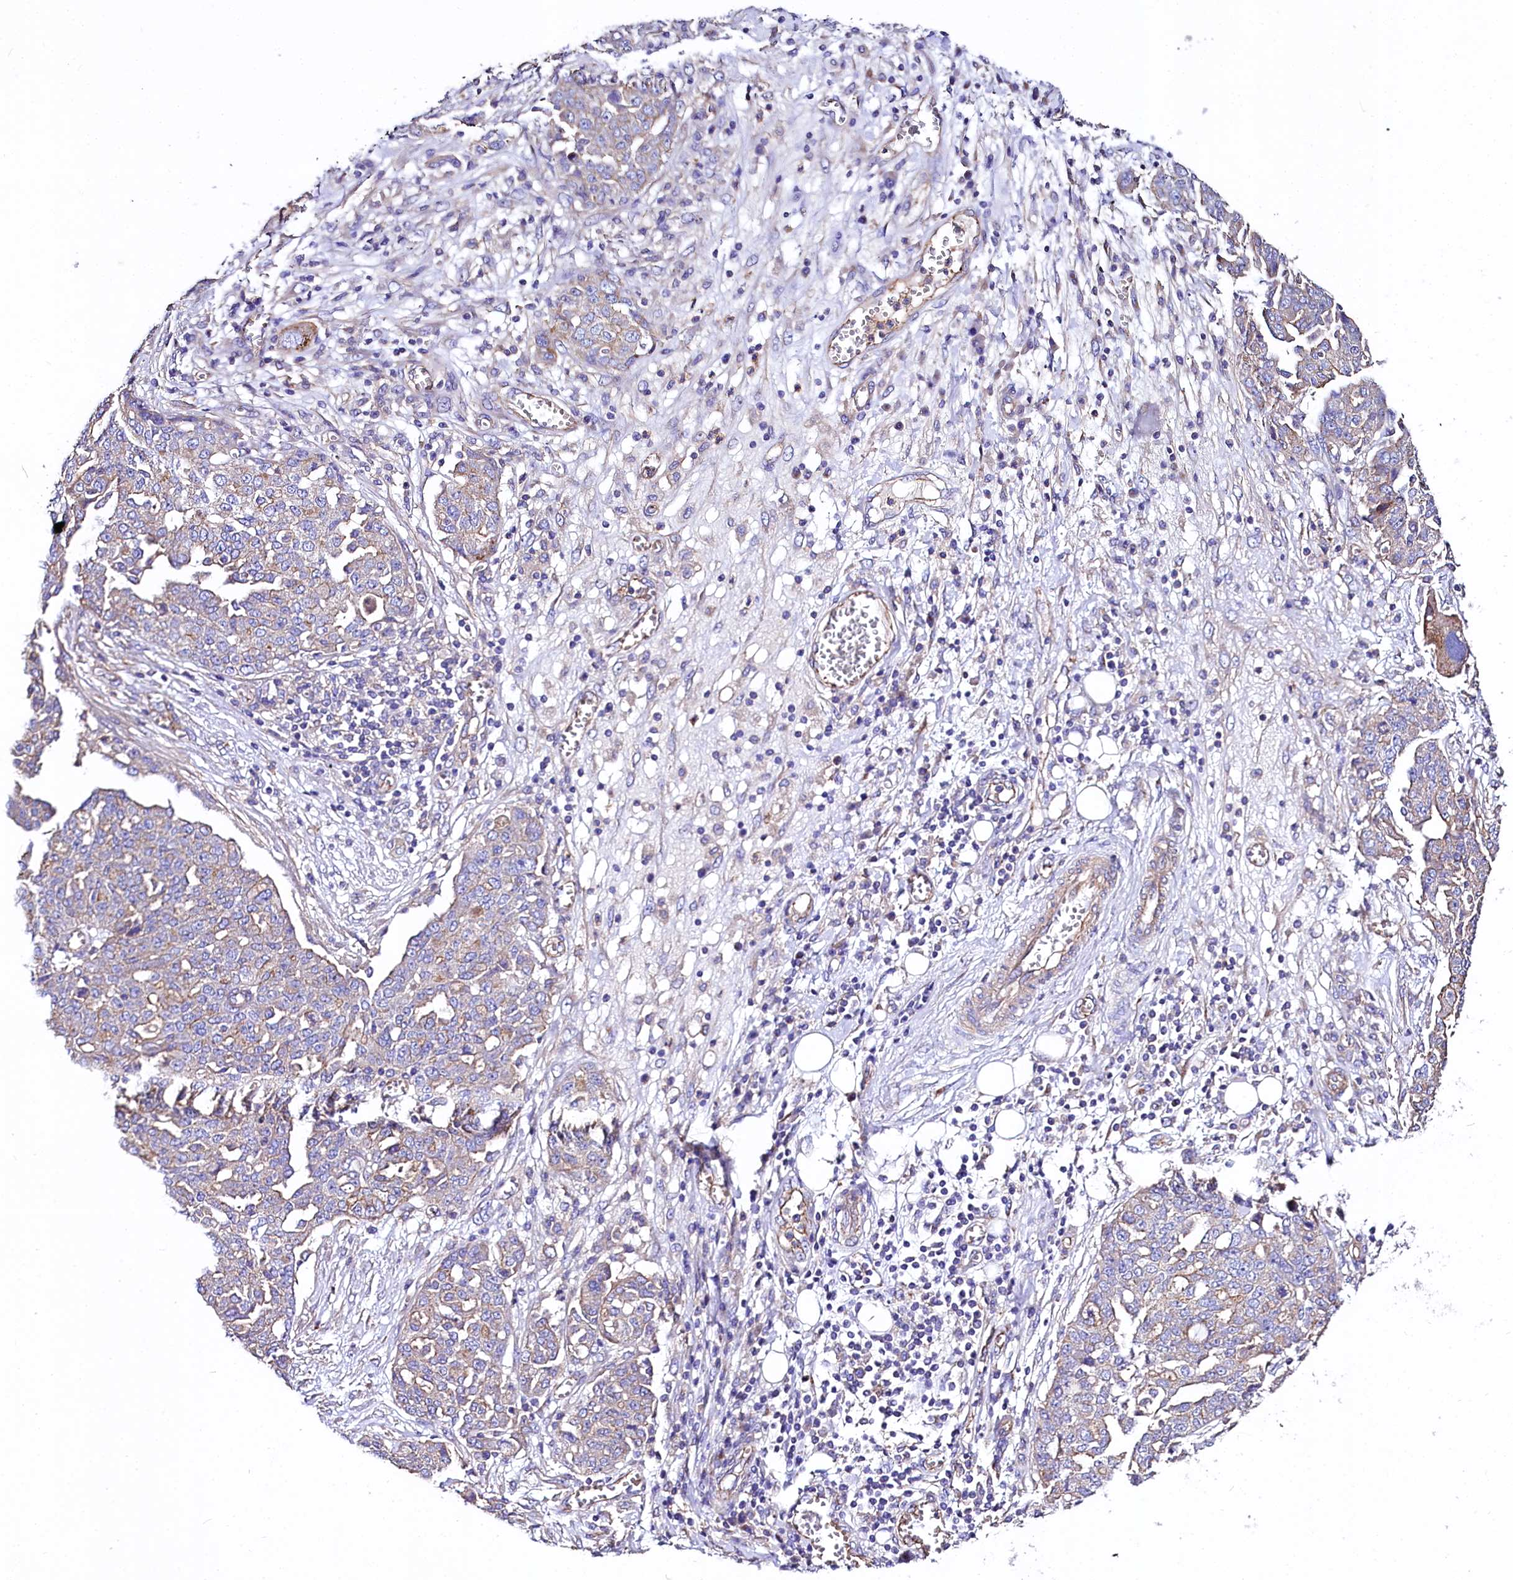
{"staining": {"intensity": "weak", "quantity": "25%-75%", "location": "cytoplasmic/membranous"}, "tissue": "ovarian cancer", "cell_type": "Tumor cells", "image_type": "cancer", "snomed": [{"axis": "morphology", "description": "Cystadenocarcinoma, serous, NOS"}, {"axis": "topography", "description": "Soft tissue"}, {"axis": "topography", "description": "Ovary"}], "caption": "Protein staining demonstrates weak cytoplasmic/membranous expression in approximately 25%-75% of tumor cells in ovarian cancer. Using DAB (3,3'-diaminobenzidine) (brown) and hematoxylin (blue) stains, captured at high magnification using brightfield microscopy.", "gene": "FCHSD2", "patient": {"sex": "female", "age": 57}}